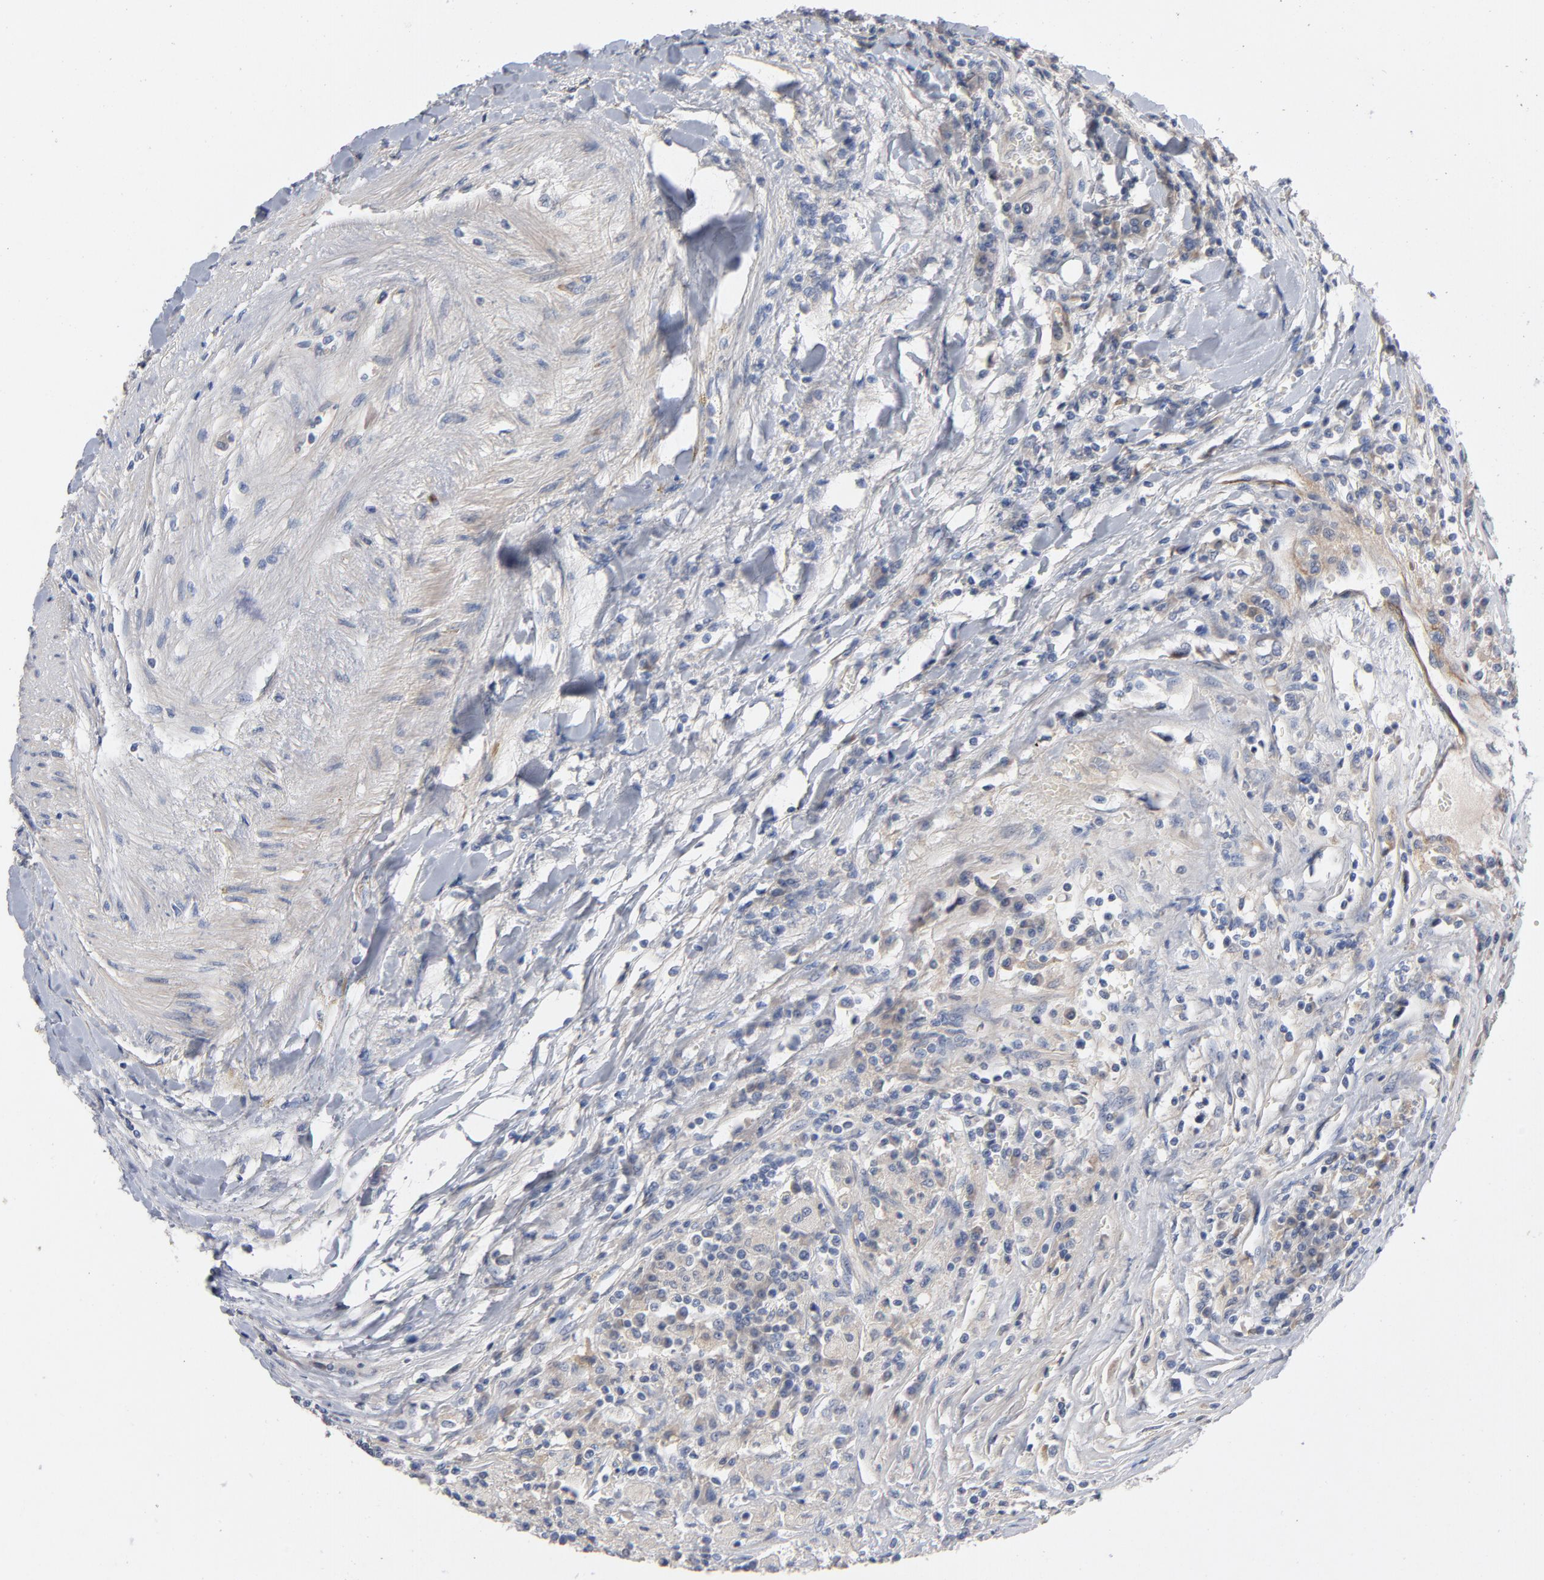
{"staining": {"intensity": "weak", "quantity": "25%-75%", "location": "cytoplasmic/membranous"}, "tissue": "renal cancer", "cell_type": "Tumor cells", "image_type": "cancer", "snomed": [{"axis": "morphology", "description": "Normal tissue, NOS"}, {"axis": "morphology", "description": "Adenocarcinoma, NOS"}, {"axis": "topography", "description": "Kidney"}], "caption": "A brown stain labels weak cytoplasmic/membranous staining of a protein in adenocarcinoma (renal) tumor cells.", "gene": "CCDC134", "patient": {"sex": "male", "age": 71}}